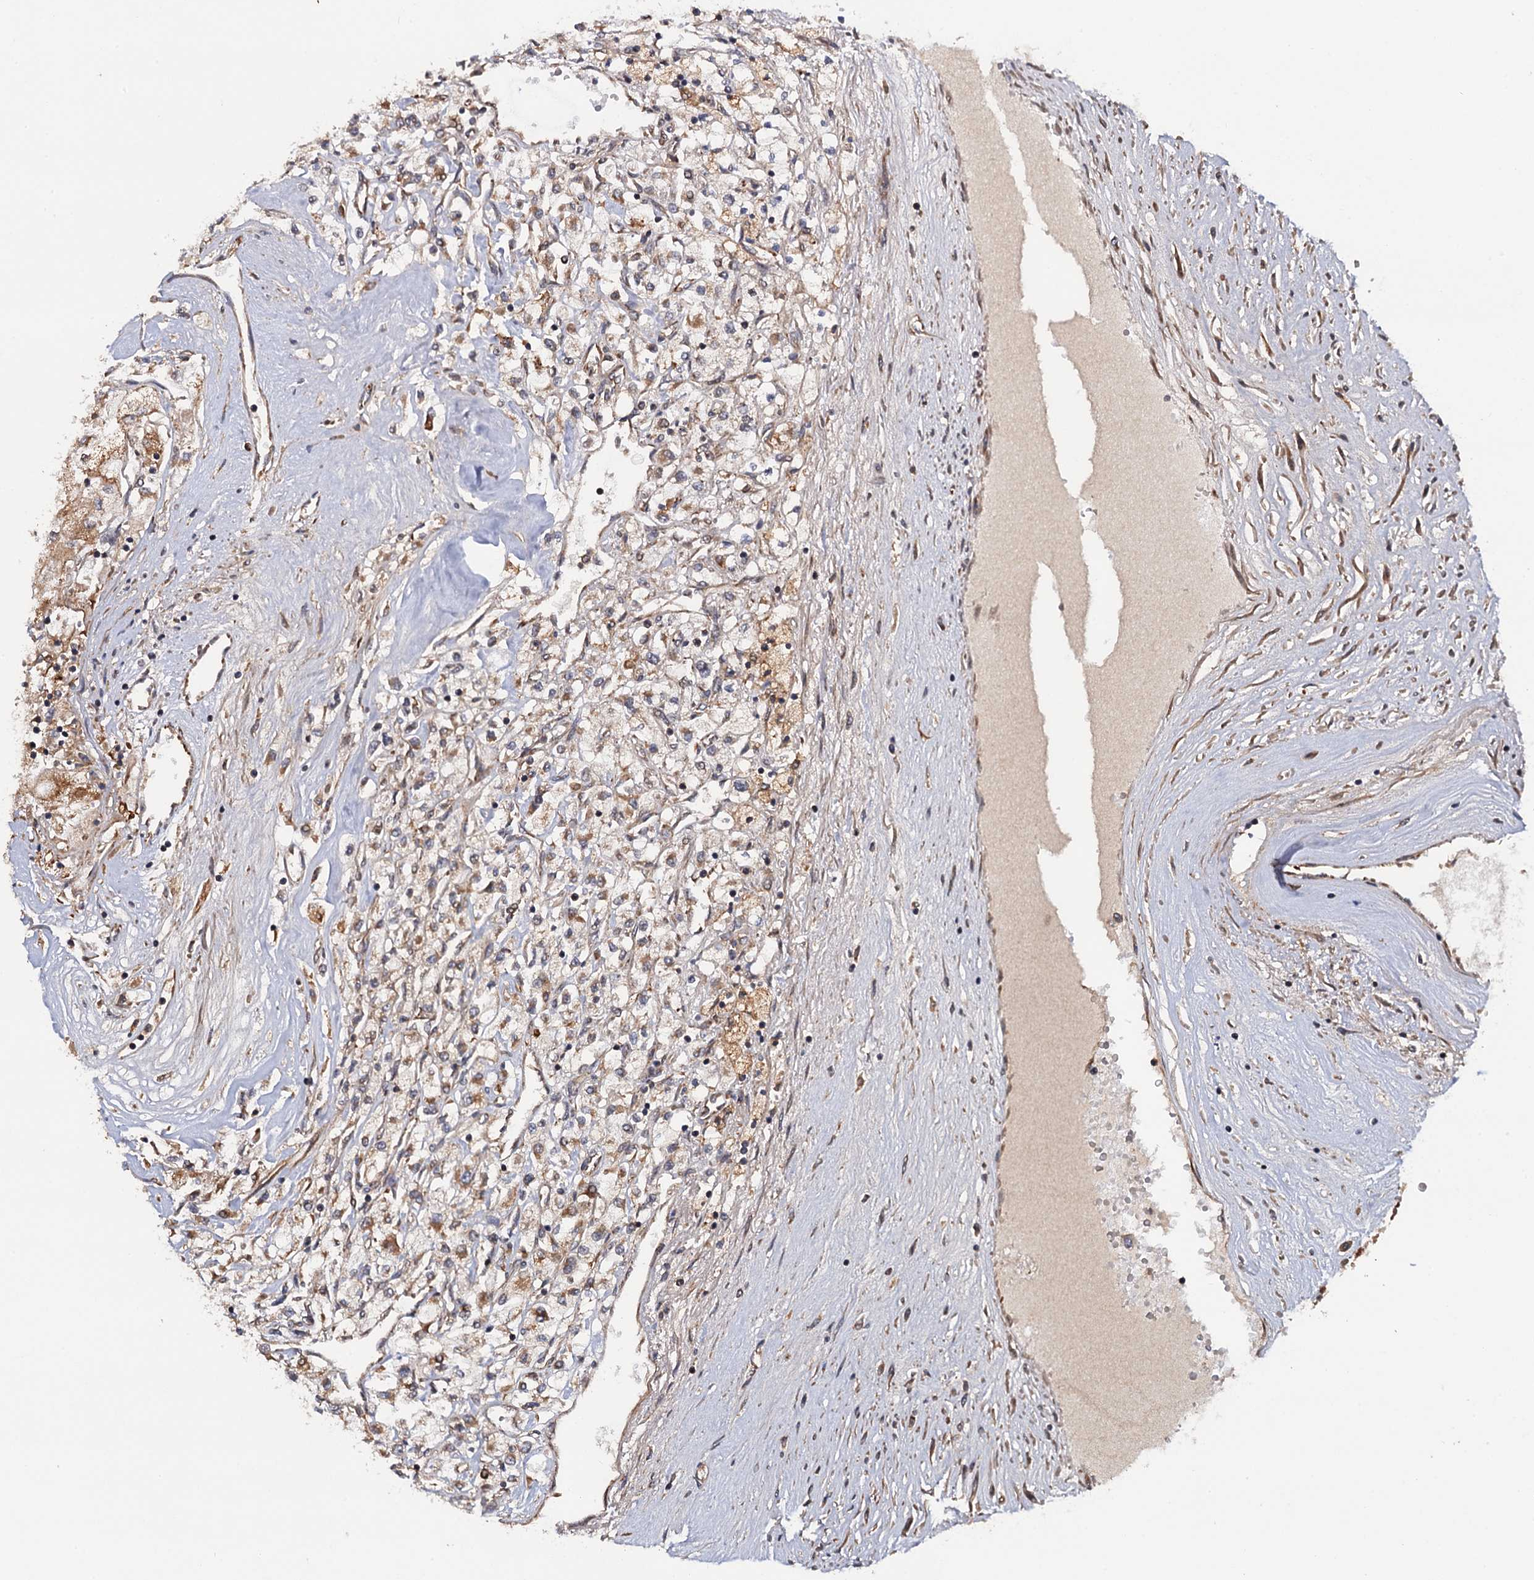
{"staining": {"intensity": "weak", "quantity": ">75%", "location": "cytoplasmic/membranous"}, "tissue": "renal cancer", "cell_type": "Tumor cells", "image_type": "cancer", "snomed": [{"axis": "morphology", "description": "Adenocarcinoma, NOS"}, {"axis": "topography", "description": "Kidney"}], "caption": "Renal cancer (adenocarcinoma) was stained to show a protein in brown. There is low levels of weak cytoplasmic/membranous expression in about >75% of tumor cells.", "gene": "FSIP1", "patient": {"sex": "male", "age": 80}}